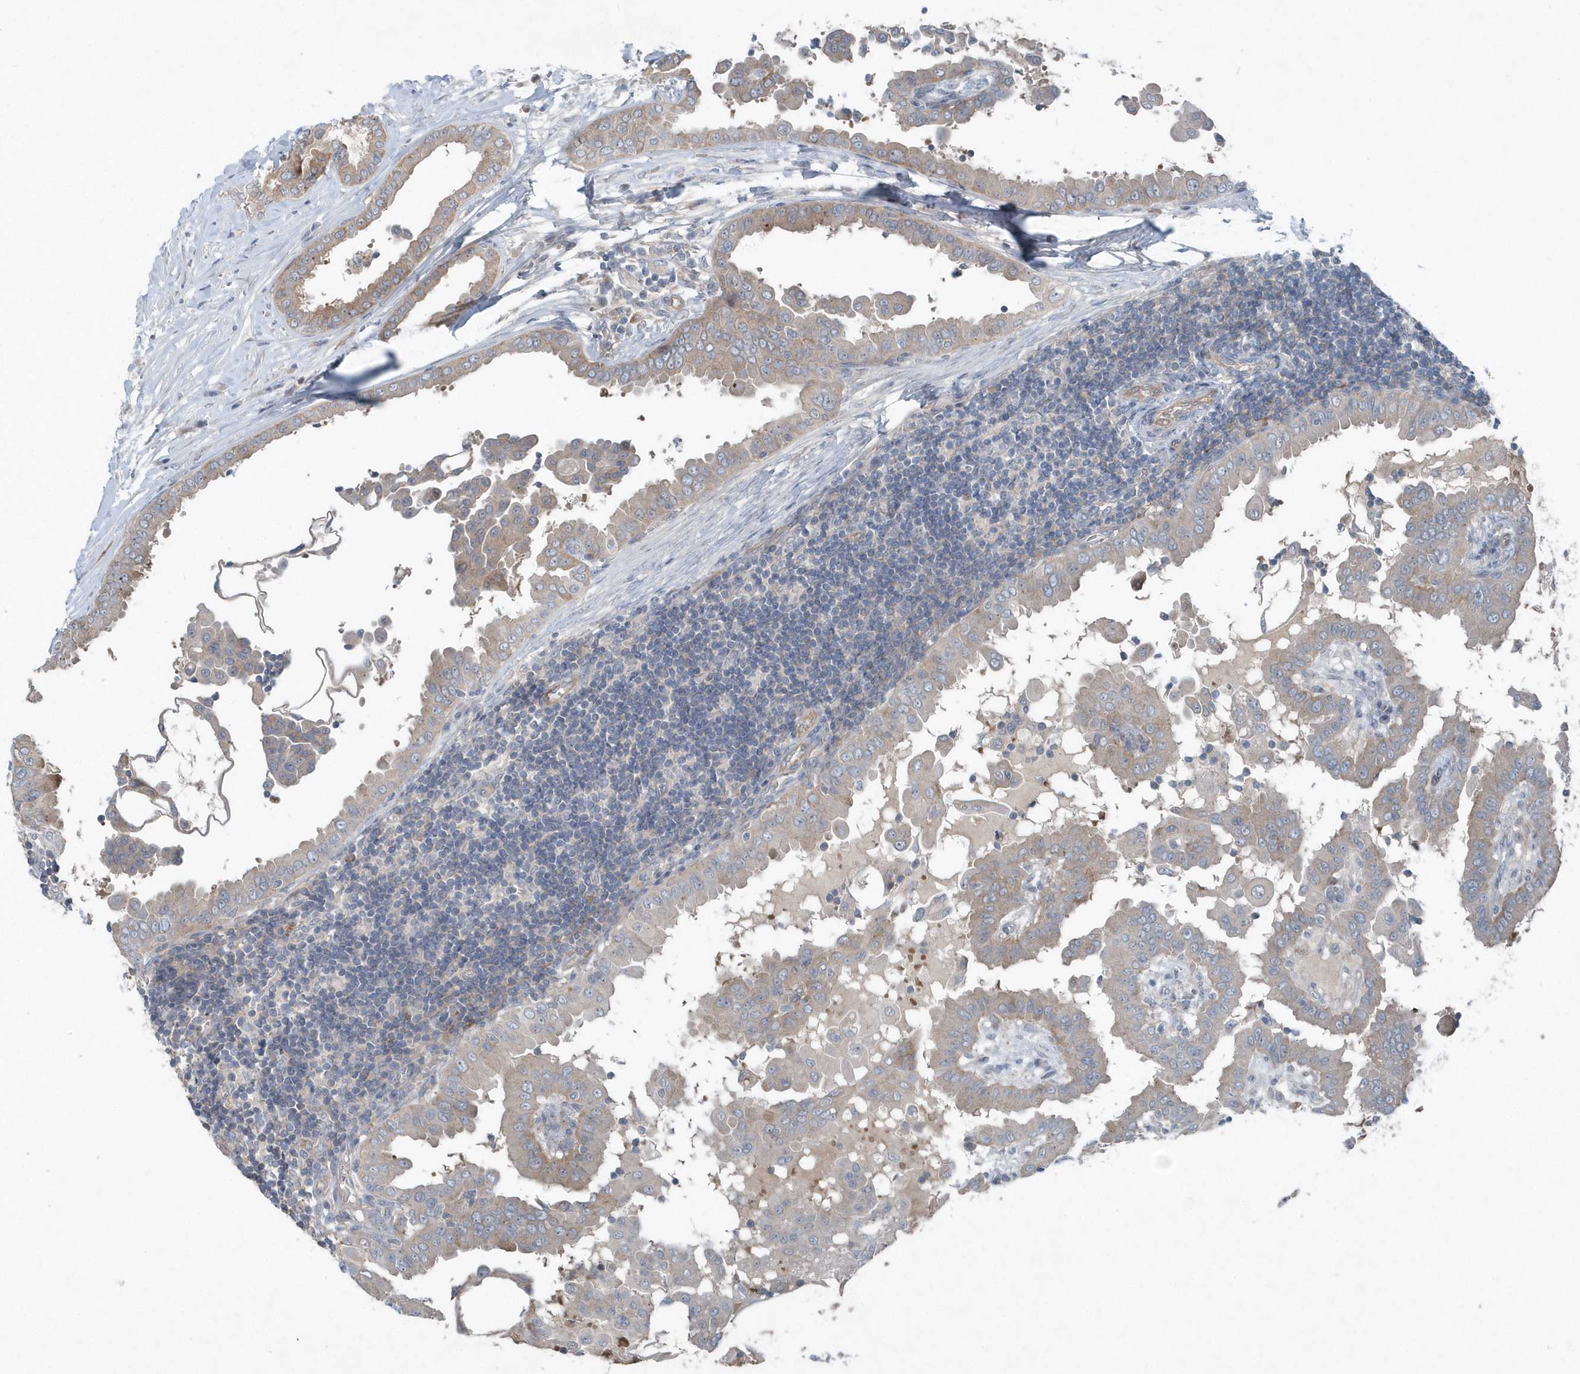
{"staining": {"intensity": "negative", "quantity": "none", "location": "none"}, "tissue": "thyroid cancer", "cell_type": "Tumor cells", "image_type": "cancer", "snomed": [{"axis": "morphology", "description": "Papillary adenocarcinoma, NOS"}, {"axis": "topography", "description": "Thyroid gland"}], "caption": "Human thyroid papillary adenocarcinoma stained for a protein using immunohistochemistry (IHC) shows no positivity in tumor cells.", "gene": "MCC", "patient": {"sex": "male", "age": 33}}